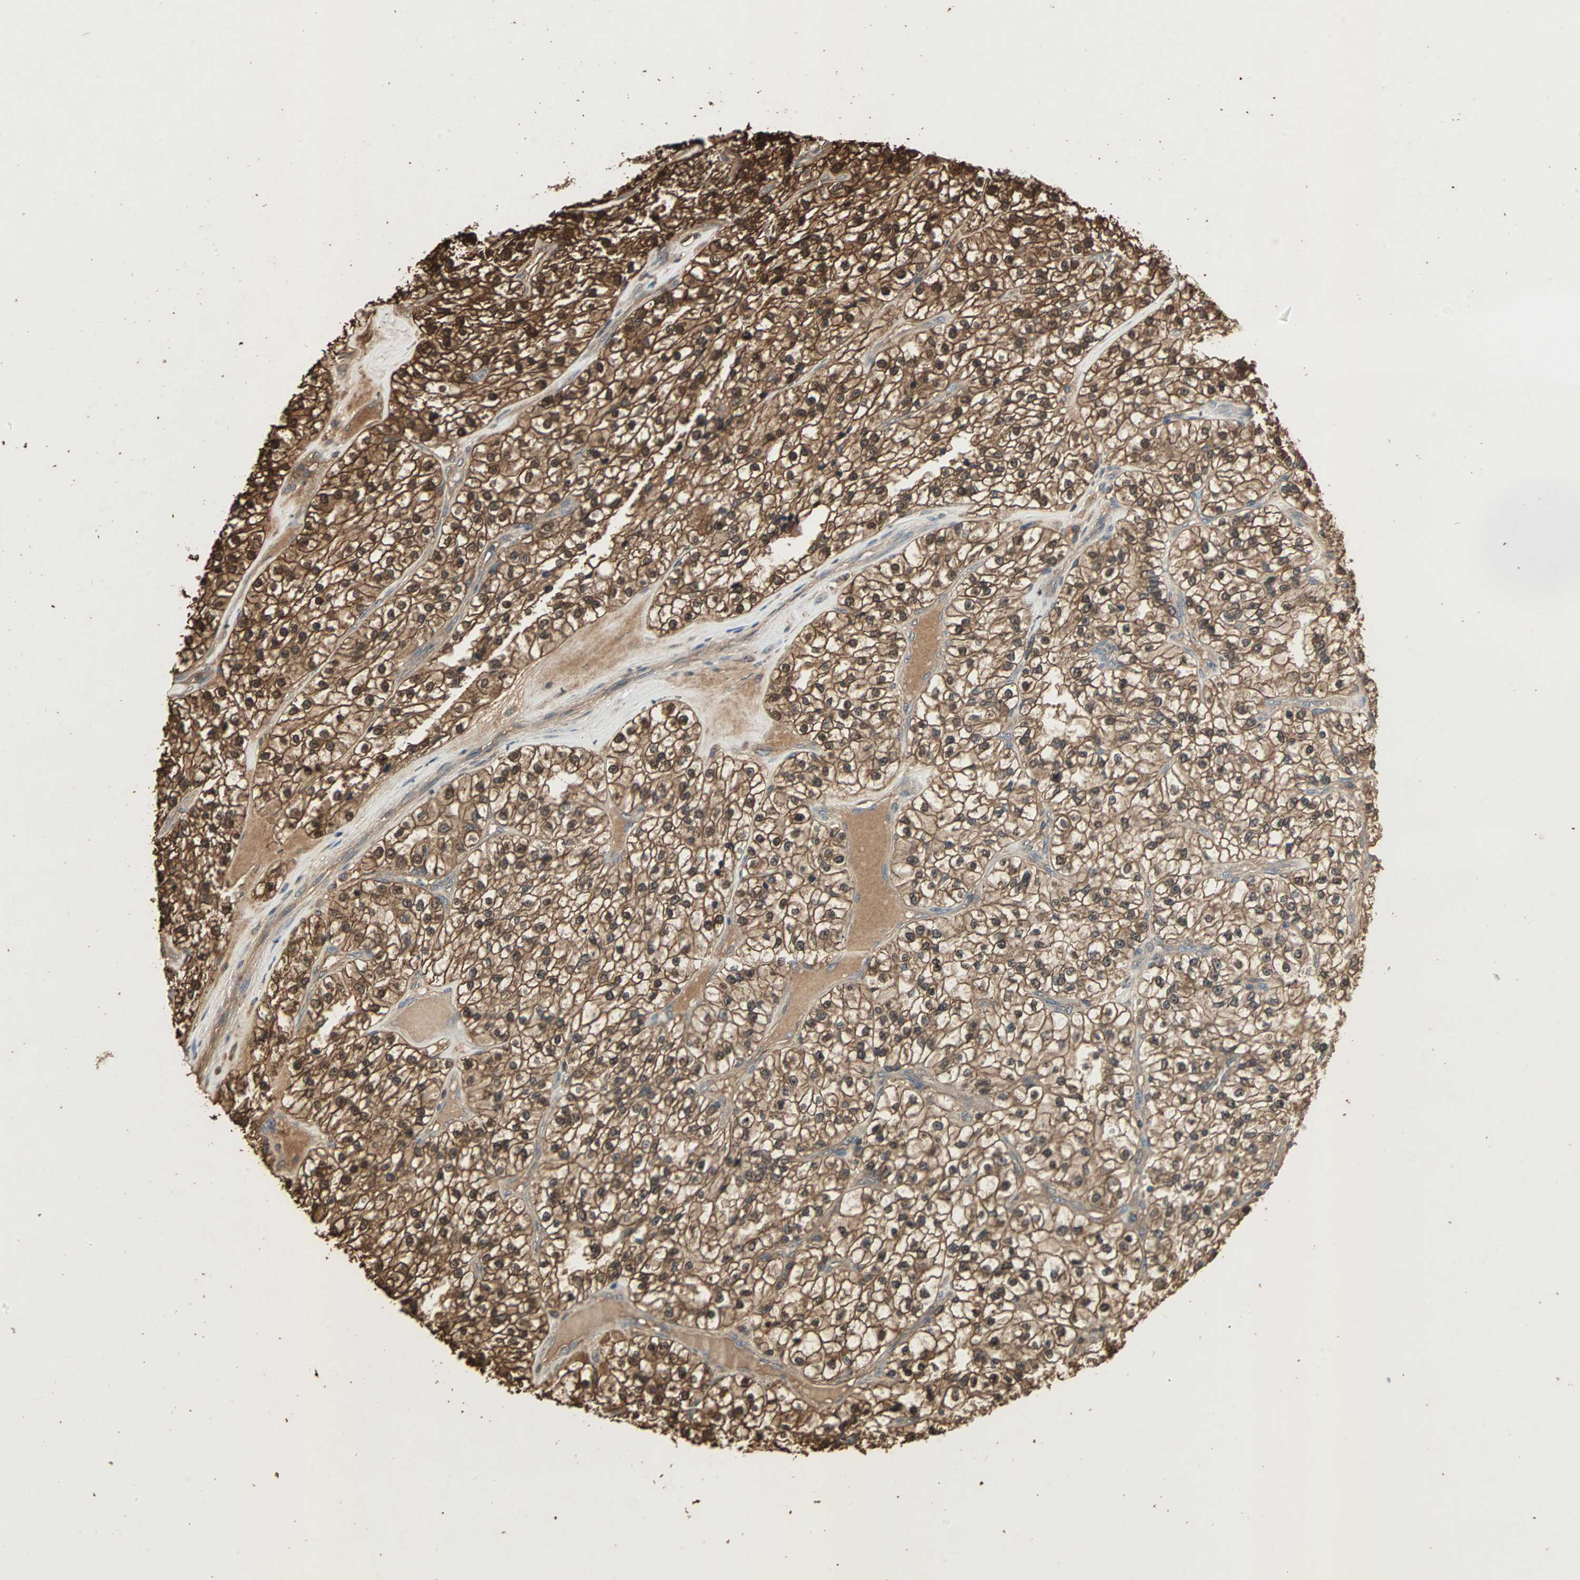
{"staining": {"intensity": "strong", "quantity": ">75%", "location": "cytoplasmic/membranous,nuclear"}, "tissue": "renal cancer", "cell_type": "Tumor cells", "image_type": "cancer", "snomed": [{"axis": "morphology", "description": "Adenocarcinoma, NOS"}, {"axis": "topography", "description": "Kidney"}], "caption": "Tumor cells demonstrate high levels of strong cytoplasmic/membranous and nuclear expression in about >75% of cells in human renal cancer.", "gene": "DRG2", "patient": {"sex": "female", "age": 57}}